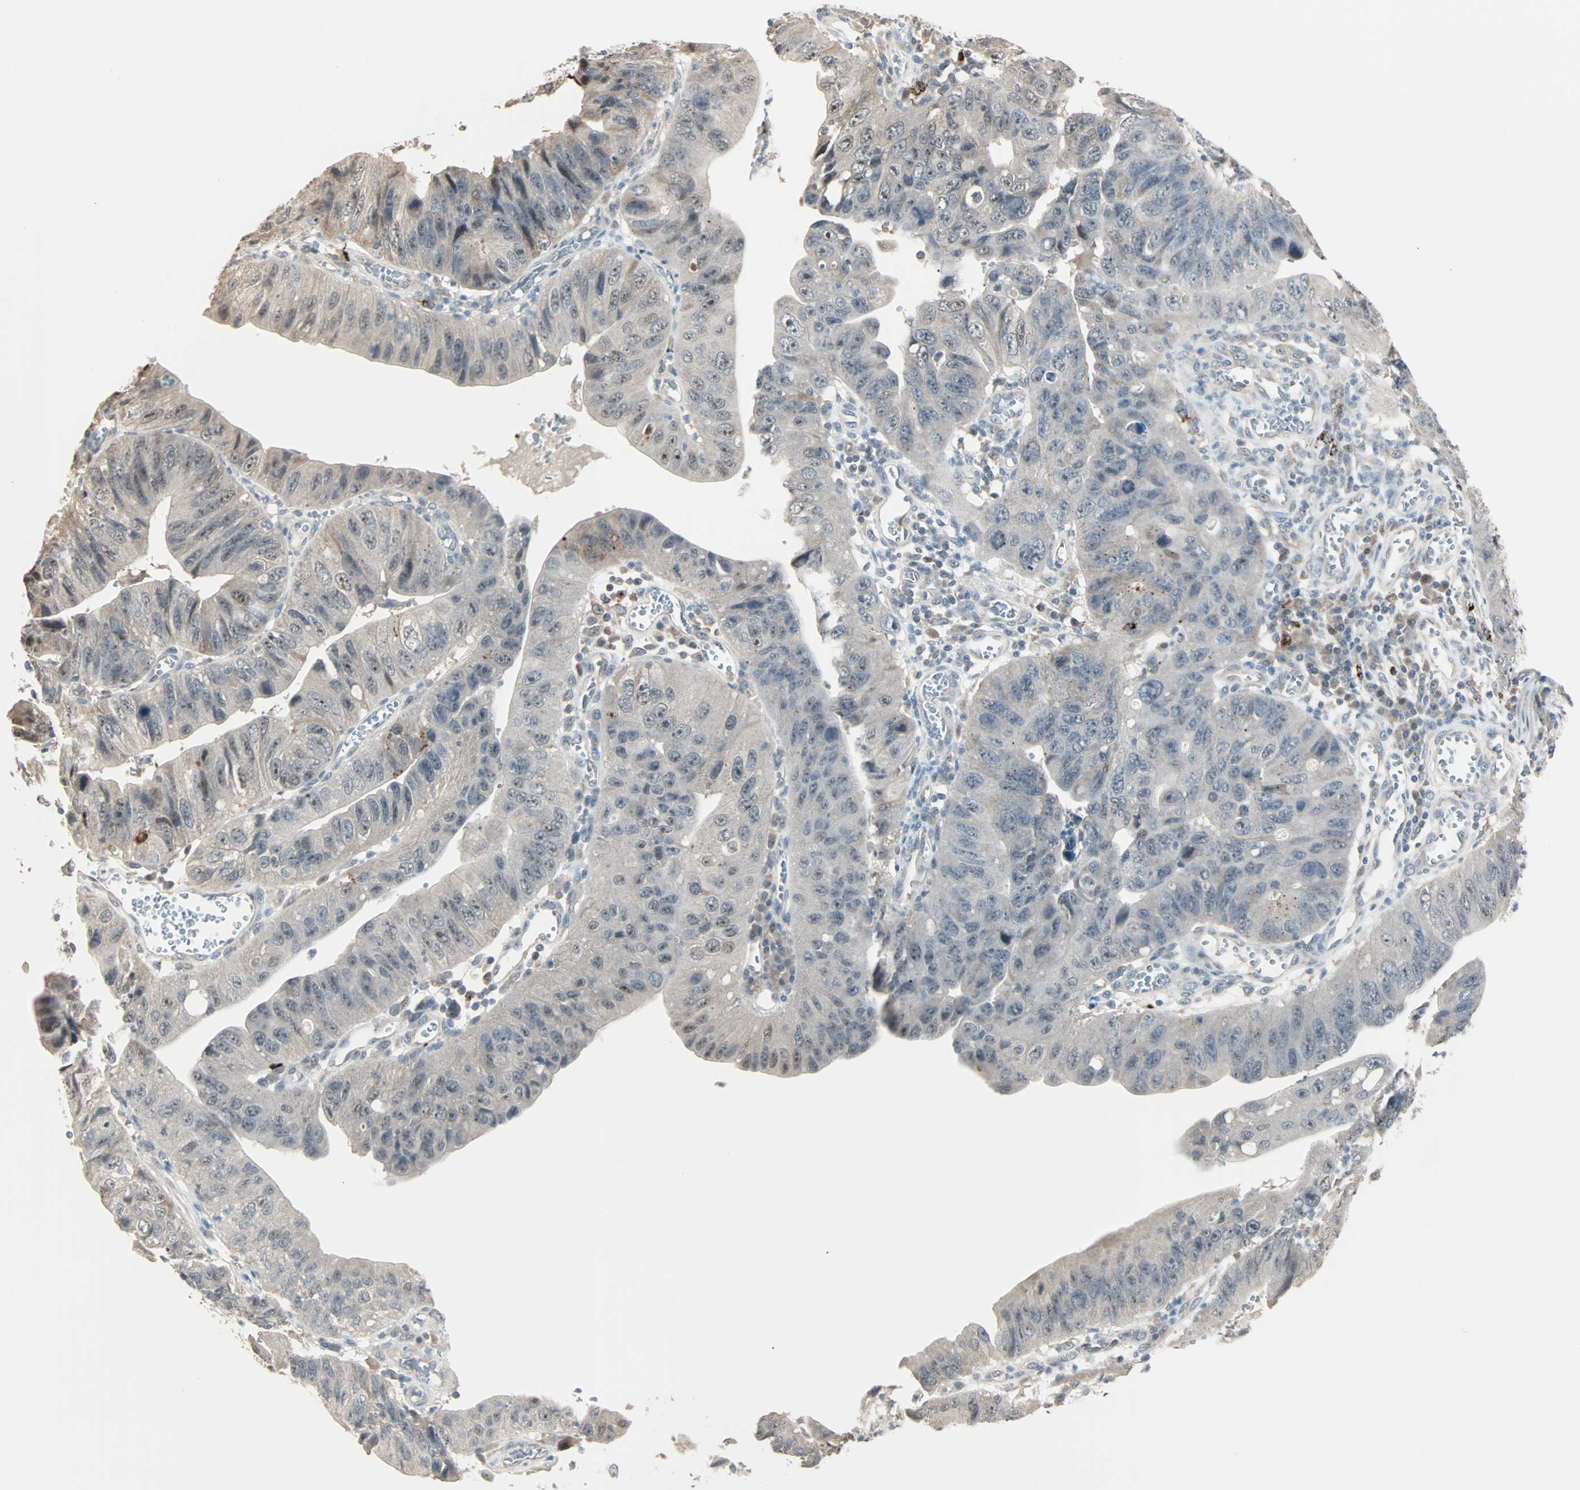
{"staining": {"intensity": "moderate", "quantity": ">75%", "location": "cytoplasmic/membranous,nuclear"}, "tissue": "stomach cancer", "cell_type": "Tumor cells", "image_type": "cancer", "snomed": [{"axis": "morphology", "description": "Adenocarcinoma, NOS"}, {"axis": "topography", "description": "Stomach"}], "caption": "Moderate cytoplasmic/membranous and nuclear staining for a protein is appreciated in about >75% of tumor cells of adenocarcinoma (stomach) using immunohistochemistry.", "gene": "KDM4A", "patient": {"sex": "male", "age": 59}}